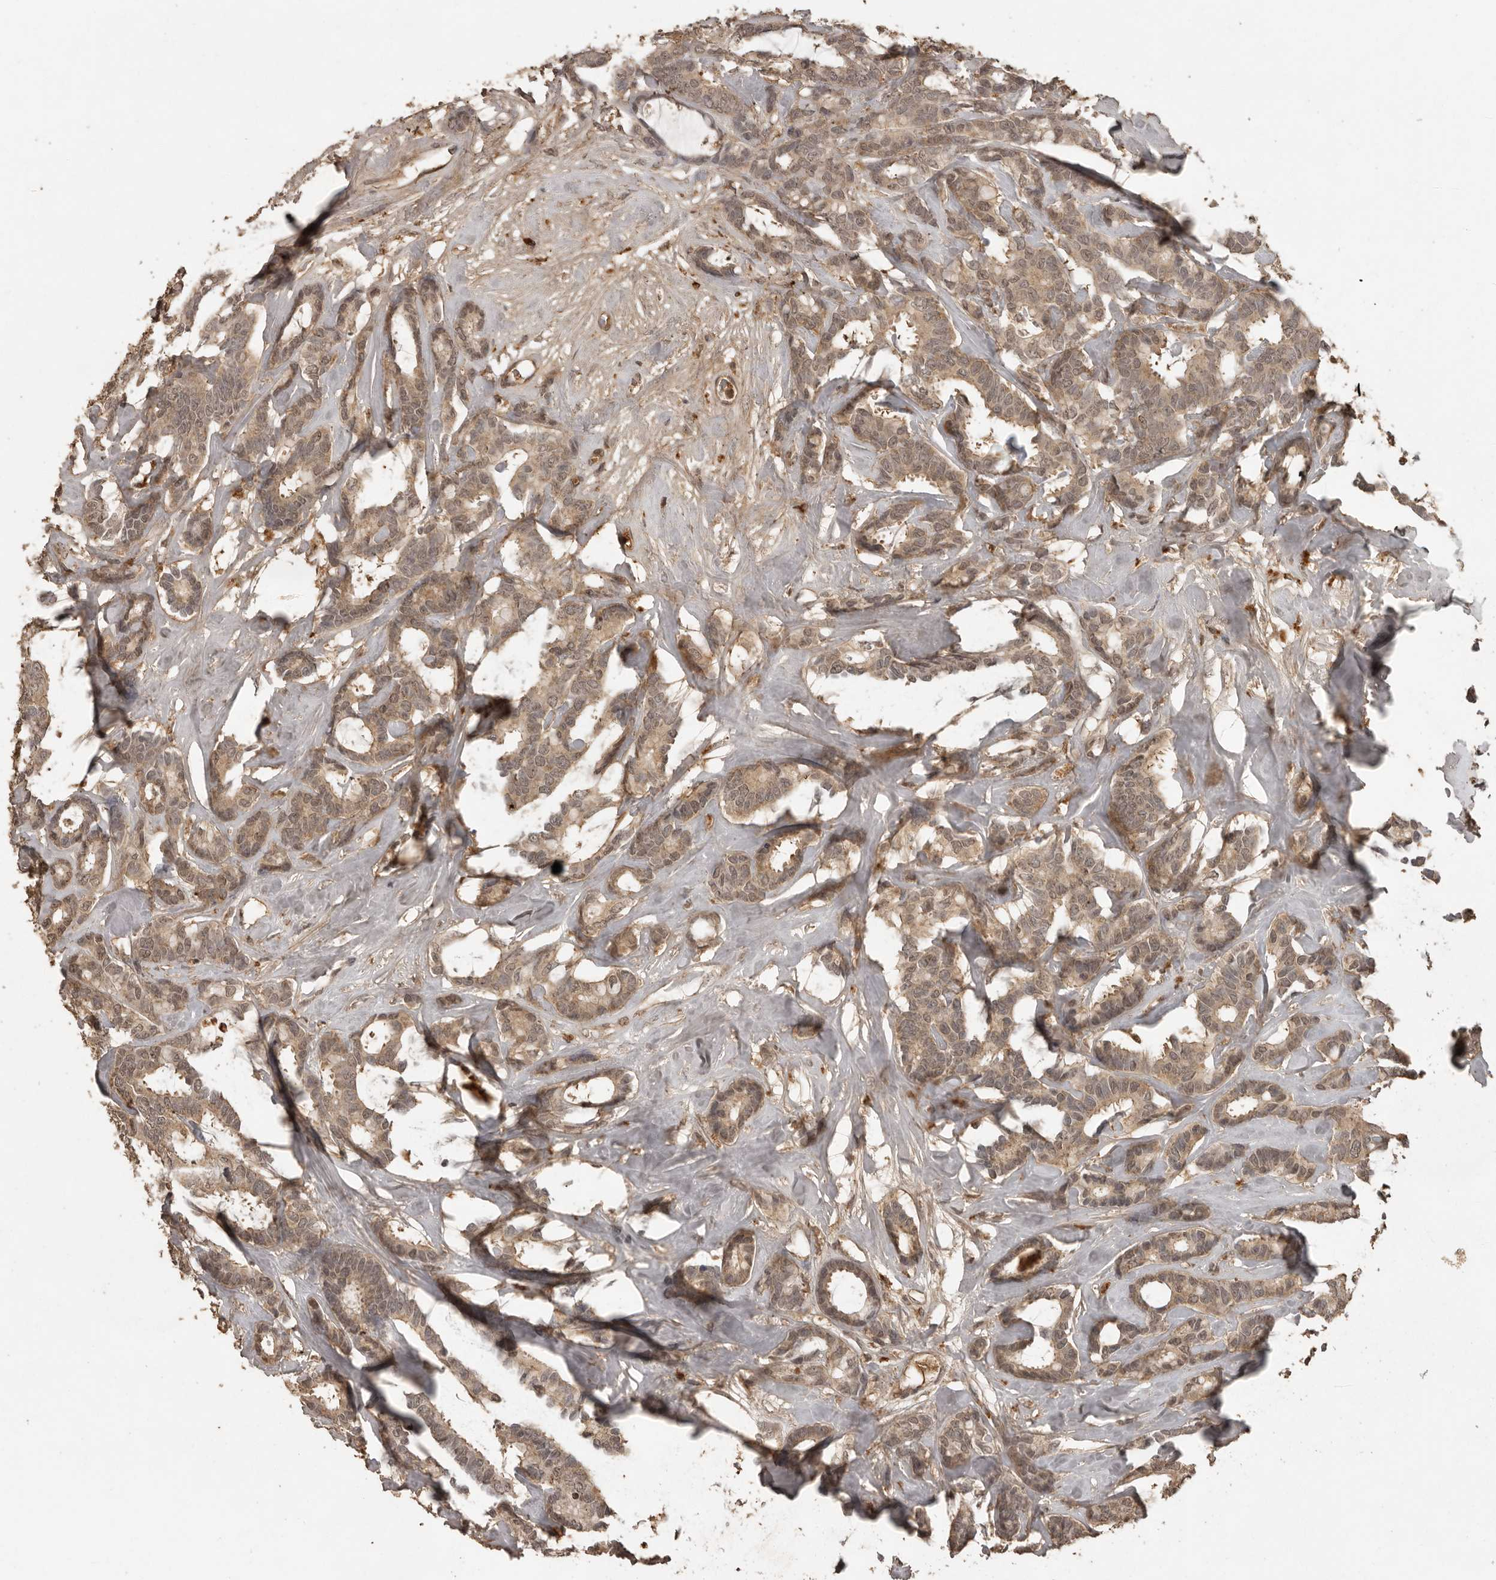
{"staining": {"intensity": "weak", "quantity": ">75%", "location": "cytoplasmic/membranous"}, "tissue": "breast cancer", "cell_type": "Tumor cells", "image_type": "cancer", "snomed": [{"axis": "morphology", "description": "Duct carcinoma"}, {"axis": "topography", "description": "Breast"}], "caption": "Protein staining demonstrates weak cytoplasmic/membranous expression in approximately >75% of tumor cells in intraductal carcinoma (breast).", "gene": "CTF1", "patient": {"sex": "female", "age": 87}}